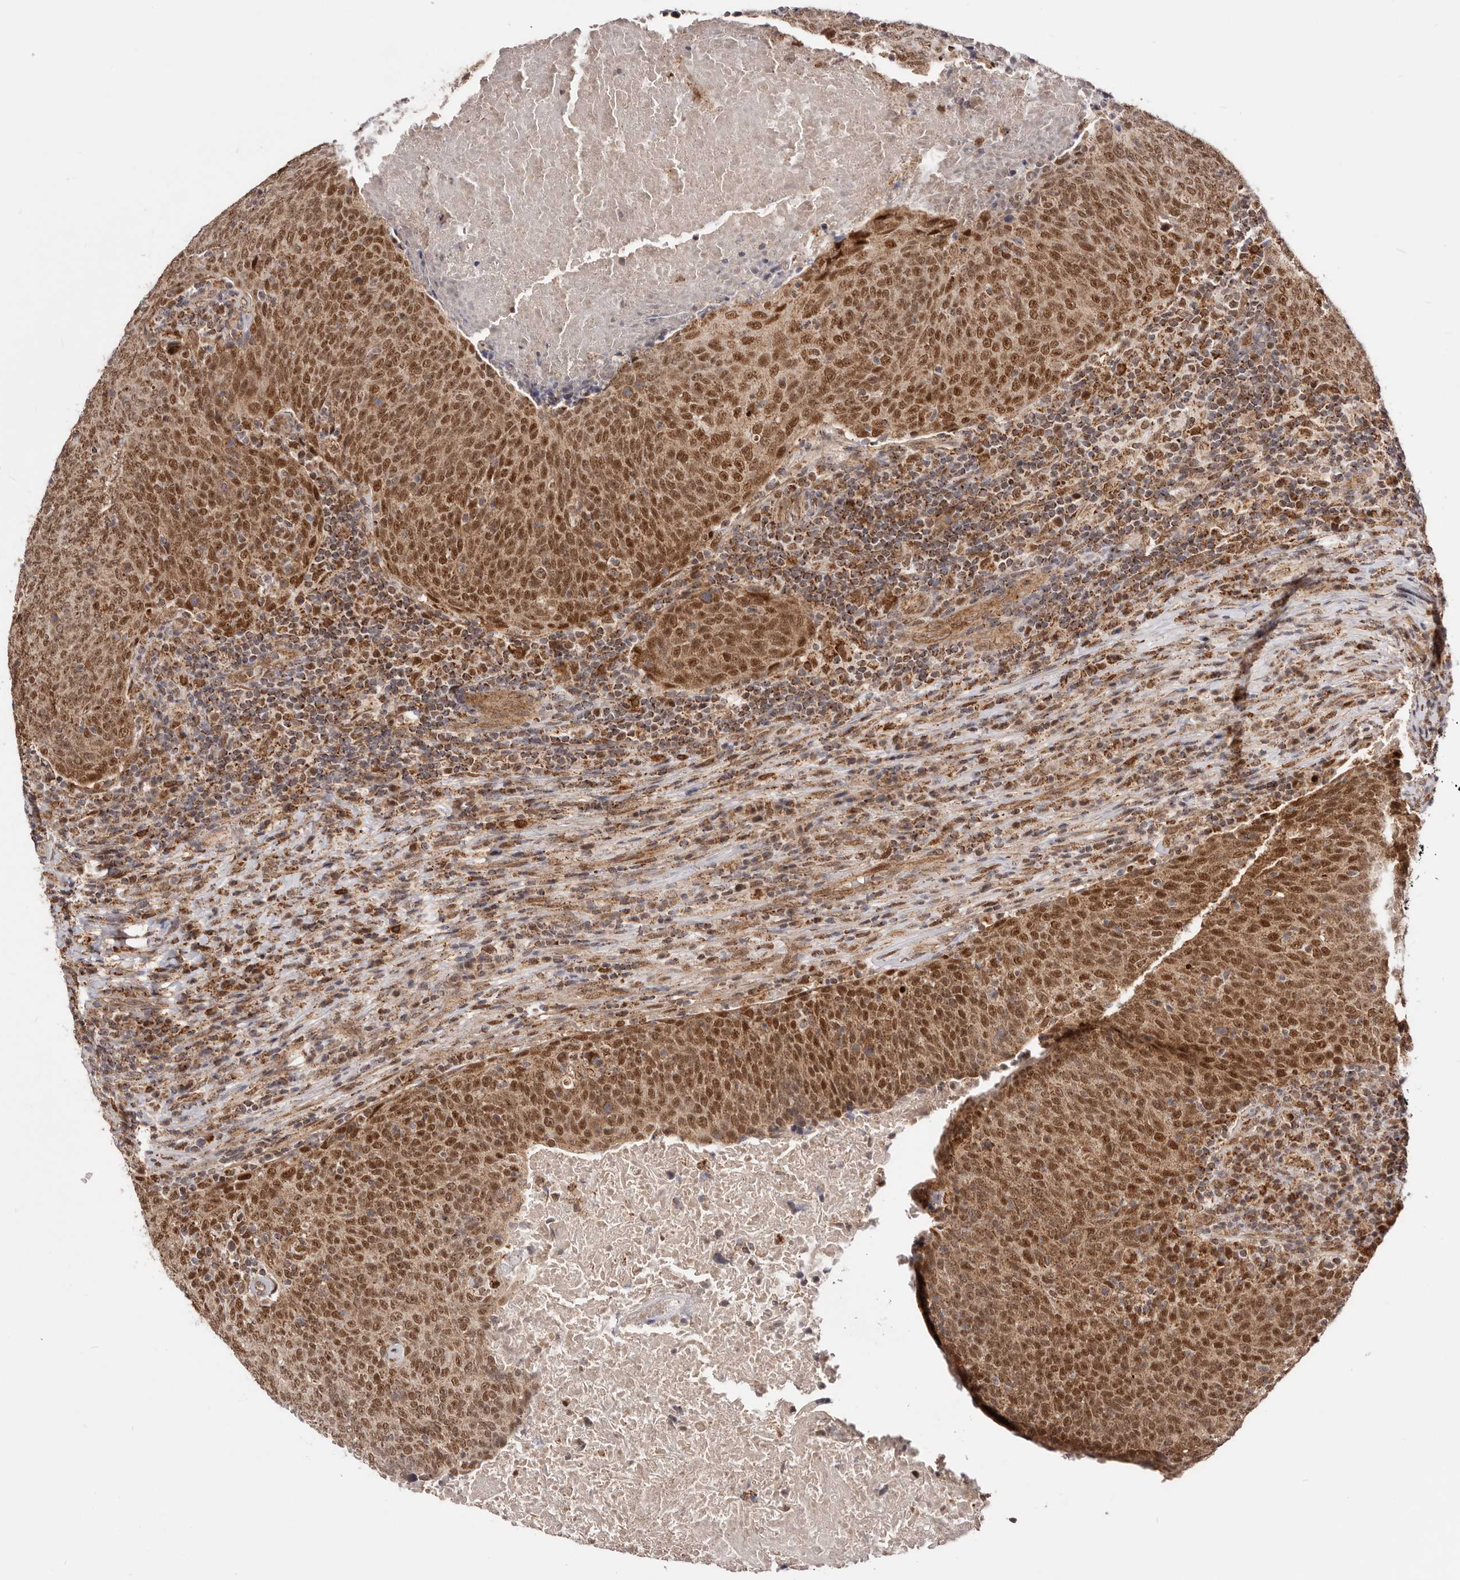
{"staining": {"intensity": "strong", "quantity": ">75%", "location": "cytoplasmic/membranous,nuclear"}, "tissue": "head and neck cancer", "cell_type": "Tumor cells", "image_type": "cancer", "snomed": [{"axis": "morphology", "description": "Squamous cell carcinoma, NOS"}, {"axis": "morphology", "description": "Squamous cell carcinoma, metastatic, NOS"}, {"axis": "topography", "description": "Lymph node"}, {"axis": "topography", "description": "Head-Neck"}], "caption": "Protein positivity by immunohistochemistry demonstrates strong cytoplasmic/membranous and nuclear positivity in approximately >75% of tumor cells in head and neck cancer (squamous cell carcinoma).", "gene": "SEC14L1", "patient": {"sex": "male", "age": 62}}